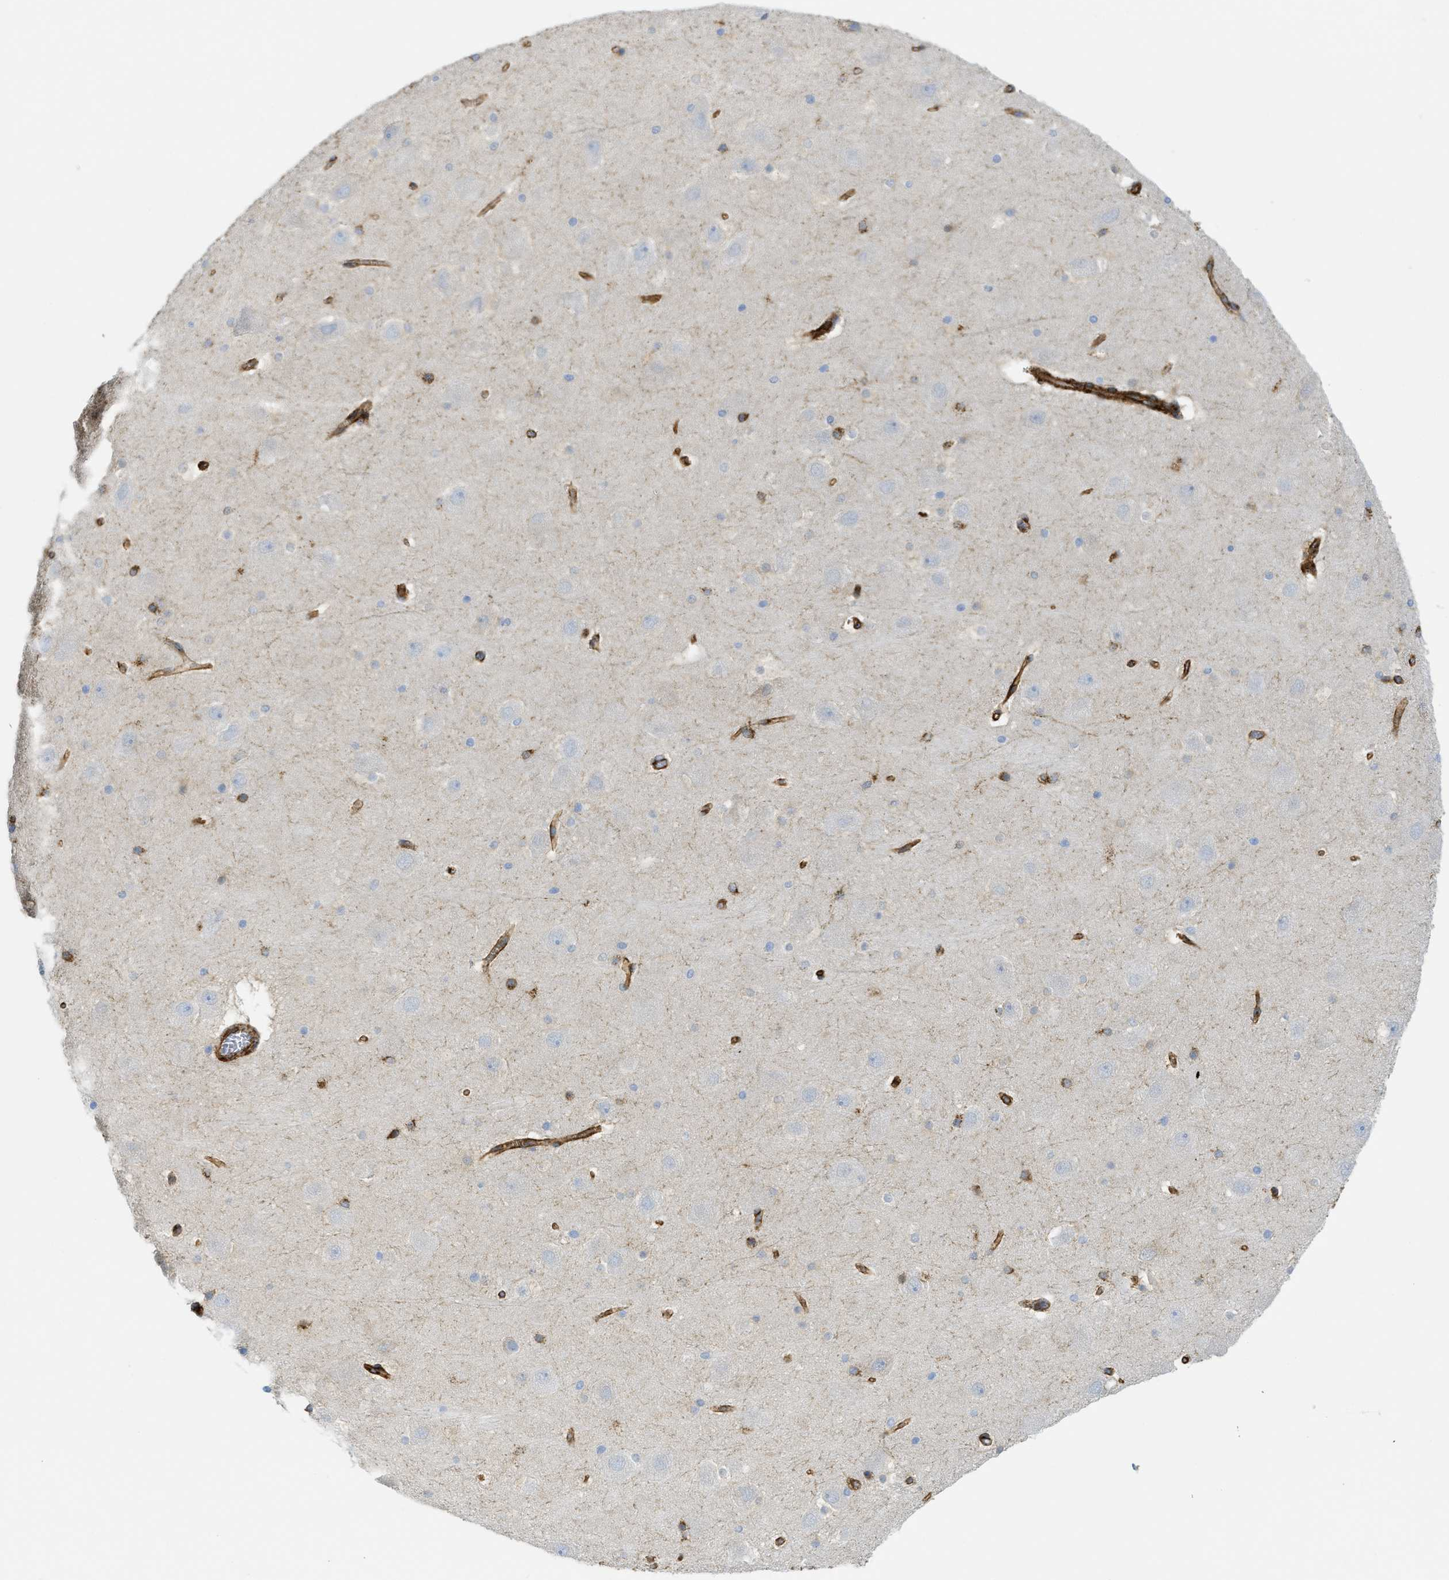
{"staining": {"intensity": "strong", "quantity": "25%-75%", "location": "cytoplasmic/membranous"}, "tissue": "hippocampus", "cell_type": "Glial cells", "image_type": "normal", "snomed": [{"axis": "morphology", "description": "Normal tissue, NOS"}, {"axis": "topography", "description": "Hippocampus"}], "caption": "Protein expression analysis of normal hippocampus reveals strong cytoplasmic/membranous staining in about 25%-75% of glial cells.", "gene": "HIP1", "patient": {"sex": "male", "age": 45}}